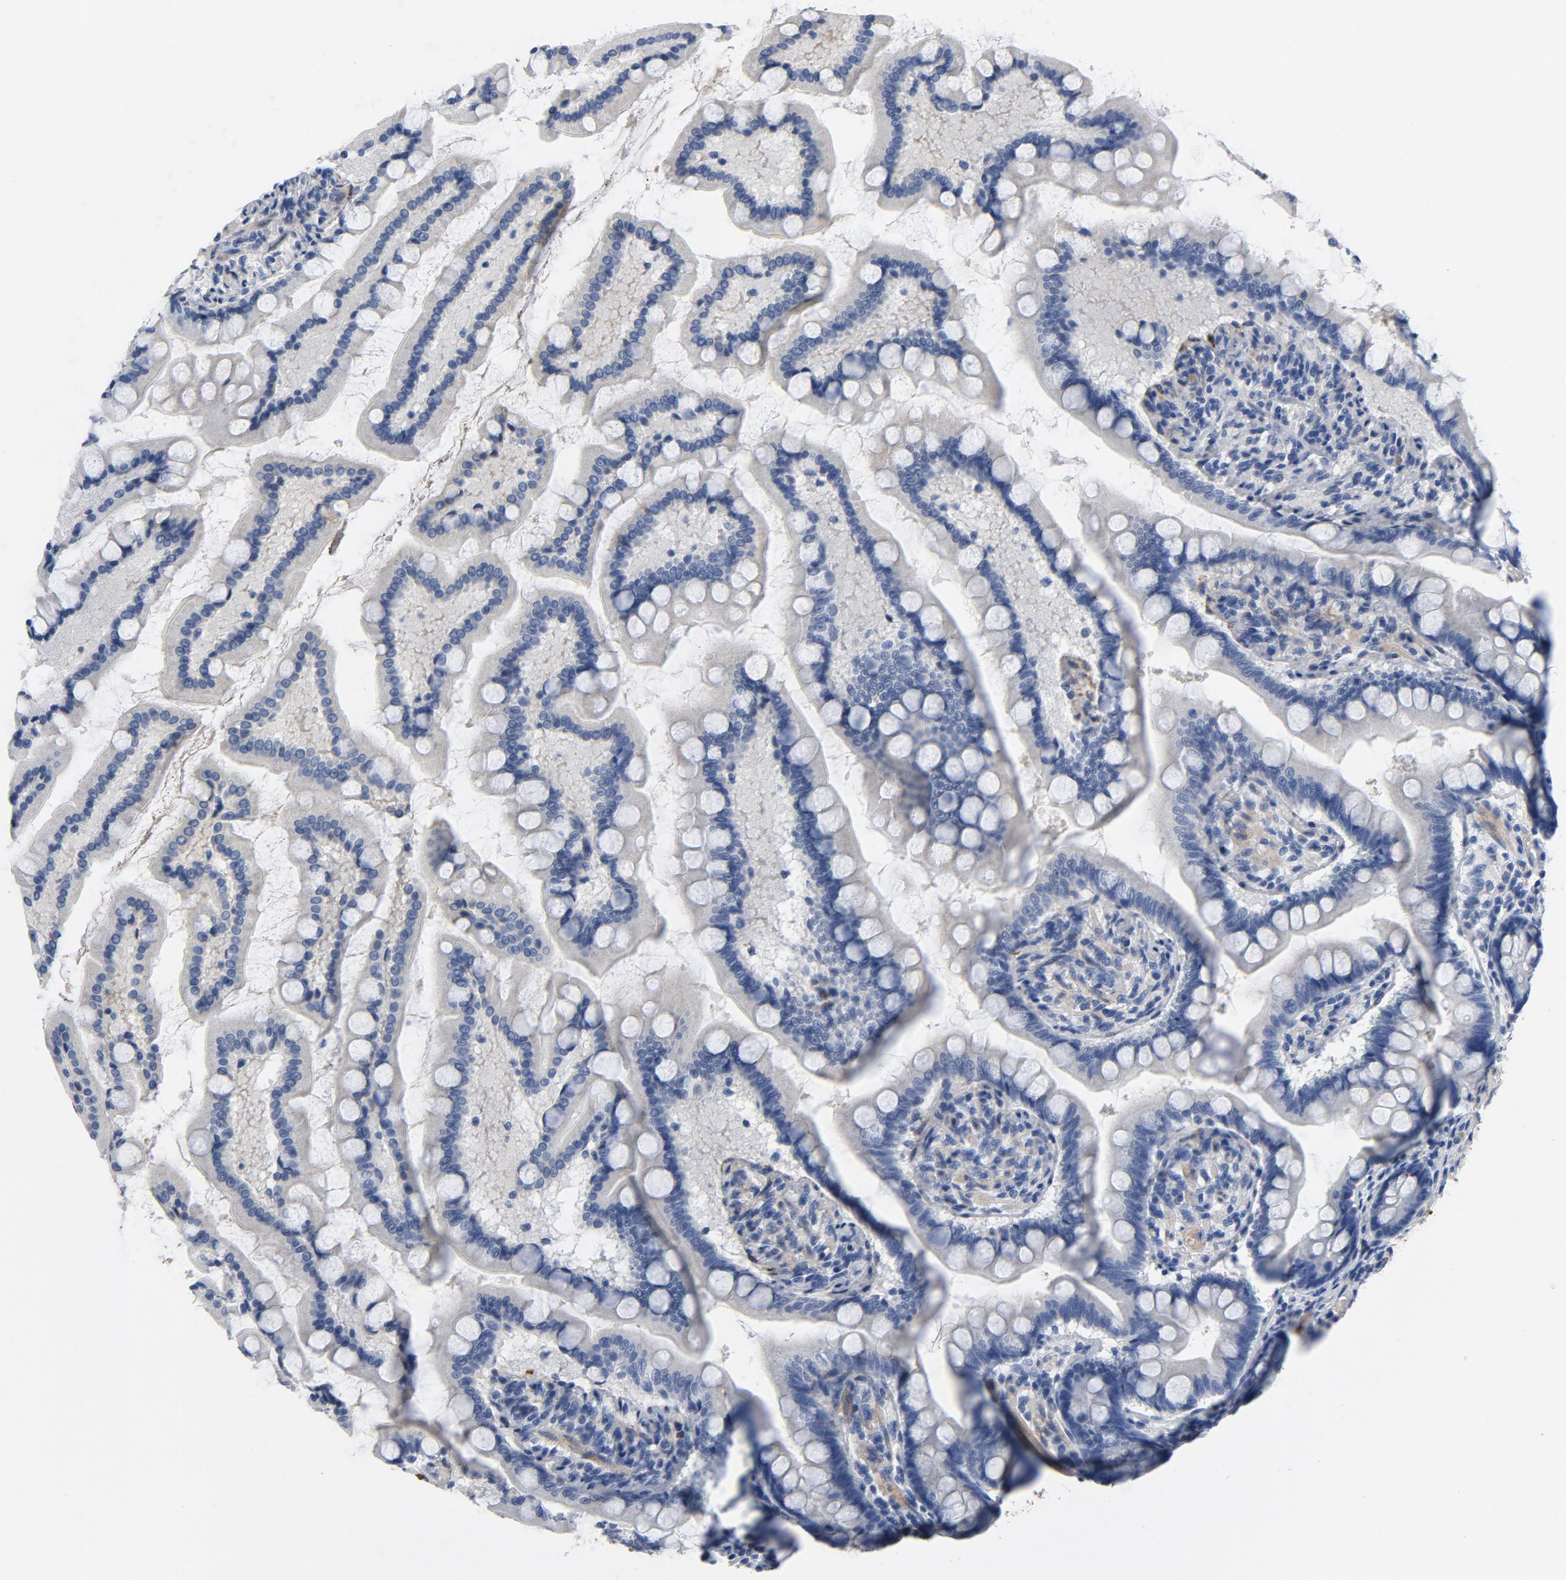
{"staining": {"intensity": "moderate", "quantity": "<25%", "location": "cytoplasmic/membranous"}, "tissue": "small intestine", "cell_type": "Glandular cells", "image_type": "normal", "snomed": [{"axis": "morphology", "description": "Normal tissue, NOS"}, {"axis": "topography", "description": "Small intestine"}], "caption": "Protein staining displays moderate cytoplasmic/membranous positivity in approximately <25% of glandular cells in unremarkable small intestine.", "gene": "LAMC1", "patient": {"sex": "male", "age": 41}}